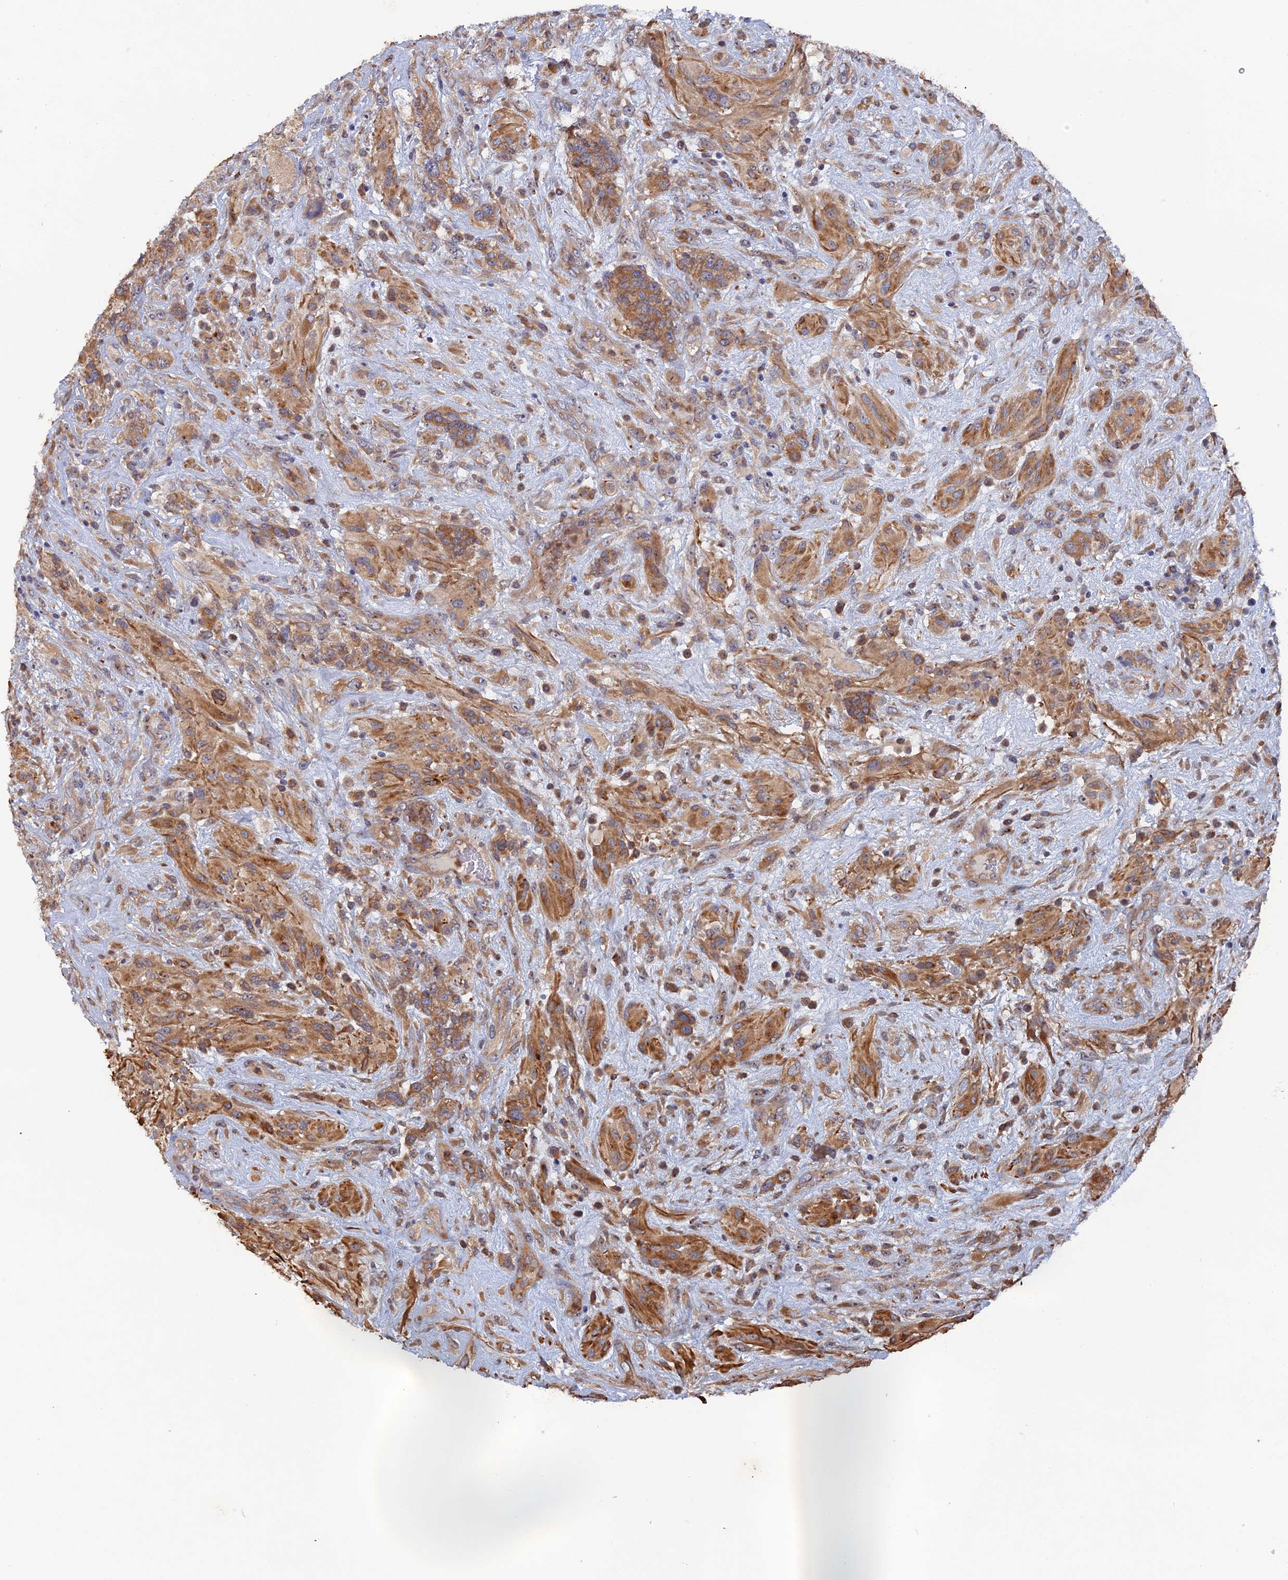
{"staining": {"intensity": "moderate", "quantity": ">75%", "location": "cytoplasmic/membranous"}, "tissue": "glioma", "cell_type": "Tumor cells", "image_type": "cancer", "snomed": [{"axis": "morphology", "description": "Glioma, malignant, High grade"}, {"axis": "topography", "description": "Brain"}], "caption": "Protein analysis of malignant high-grade glioma tissue shows moderate cytoplasmic/membranous expression in approximately >75% of tumor cells. (IHC, brightfield microscopy, high magnification).", "gene": "VPS37C", "patient": {"sex": "male", "age": 61}}